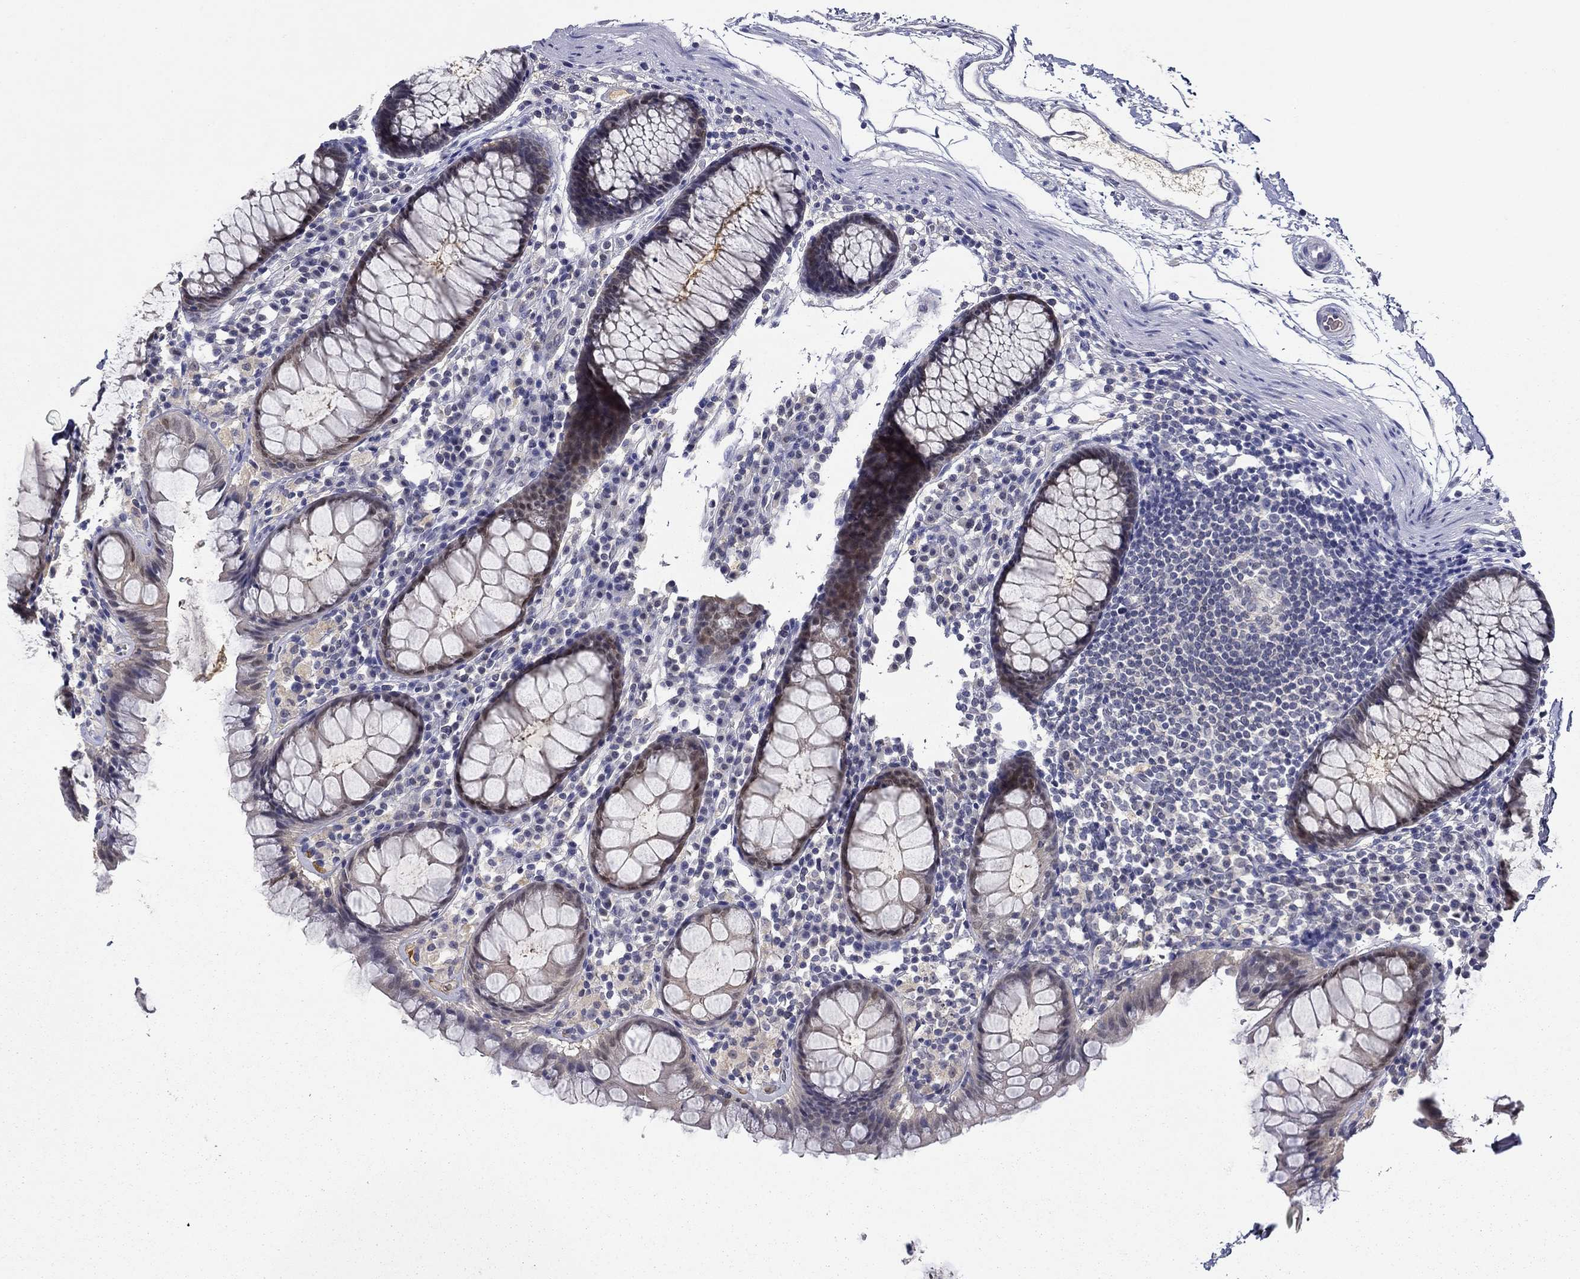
{"staining": {"intensity": "negative", "quantity": "none", "location": "none"}, "tissue": "colon", "cell_type": "Endothelial cells", "image_type": "normal", "snomed": [{"axis": "morphology", "description": "Normal tissue, NOS"}, {"axis": "topography", "description": "Colon"}], "caption": "A high-resolution histopathology image shows IHC staining of normal colon, which reveals no significant staining in endothelial cells.", "gene": "DDTL", "patient": {"sex": "male", "age": 76}}